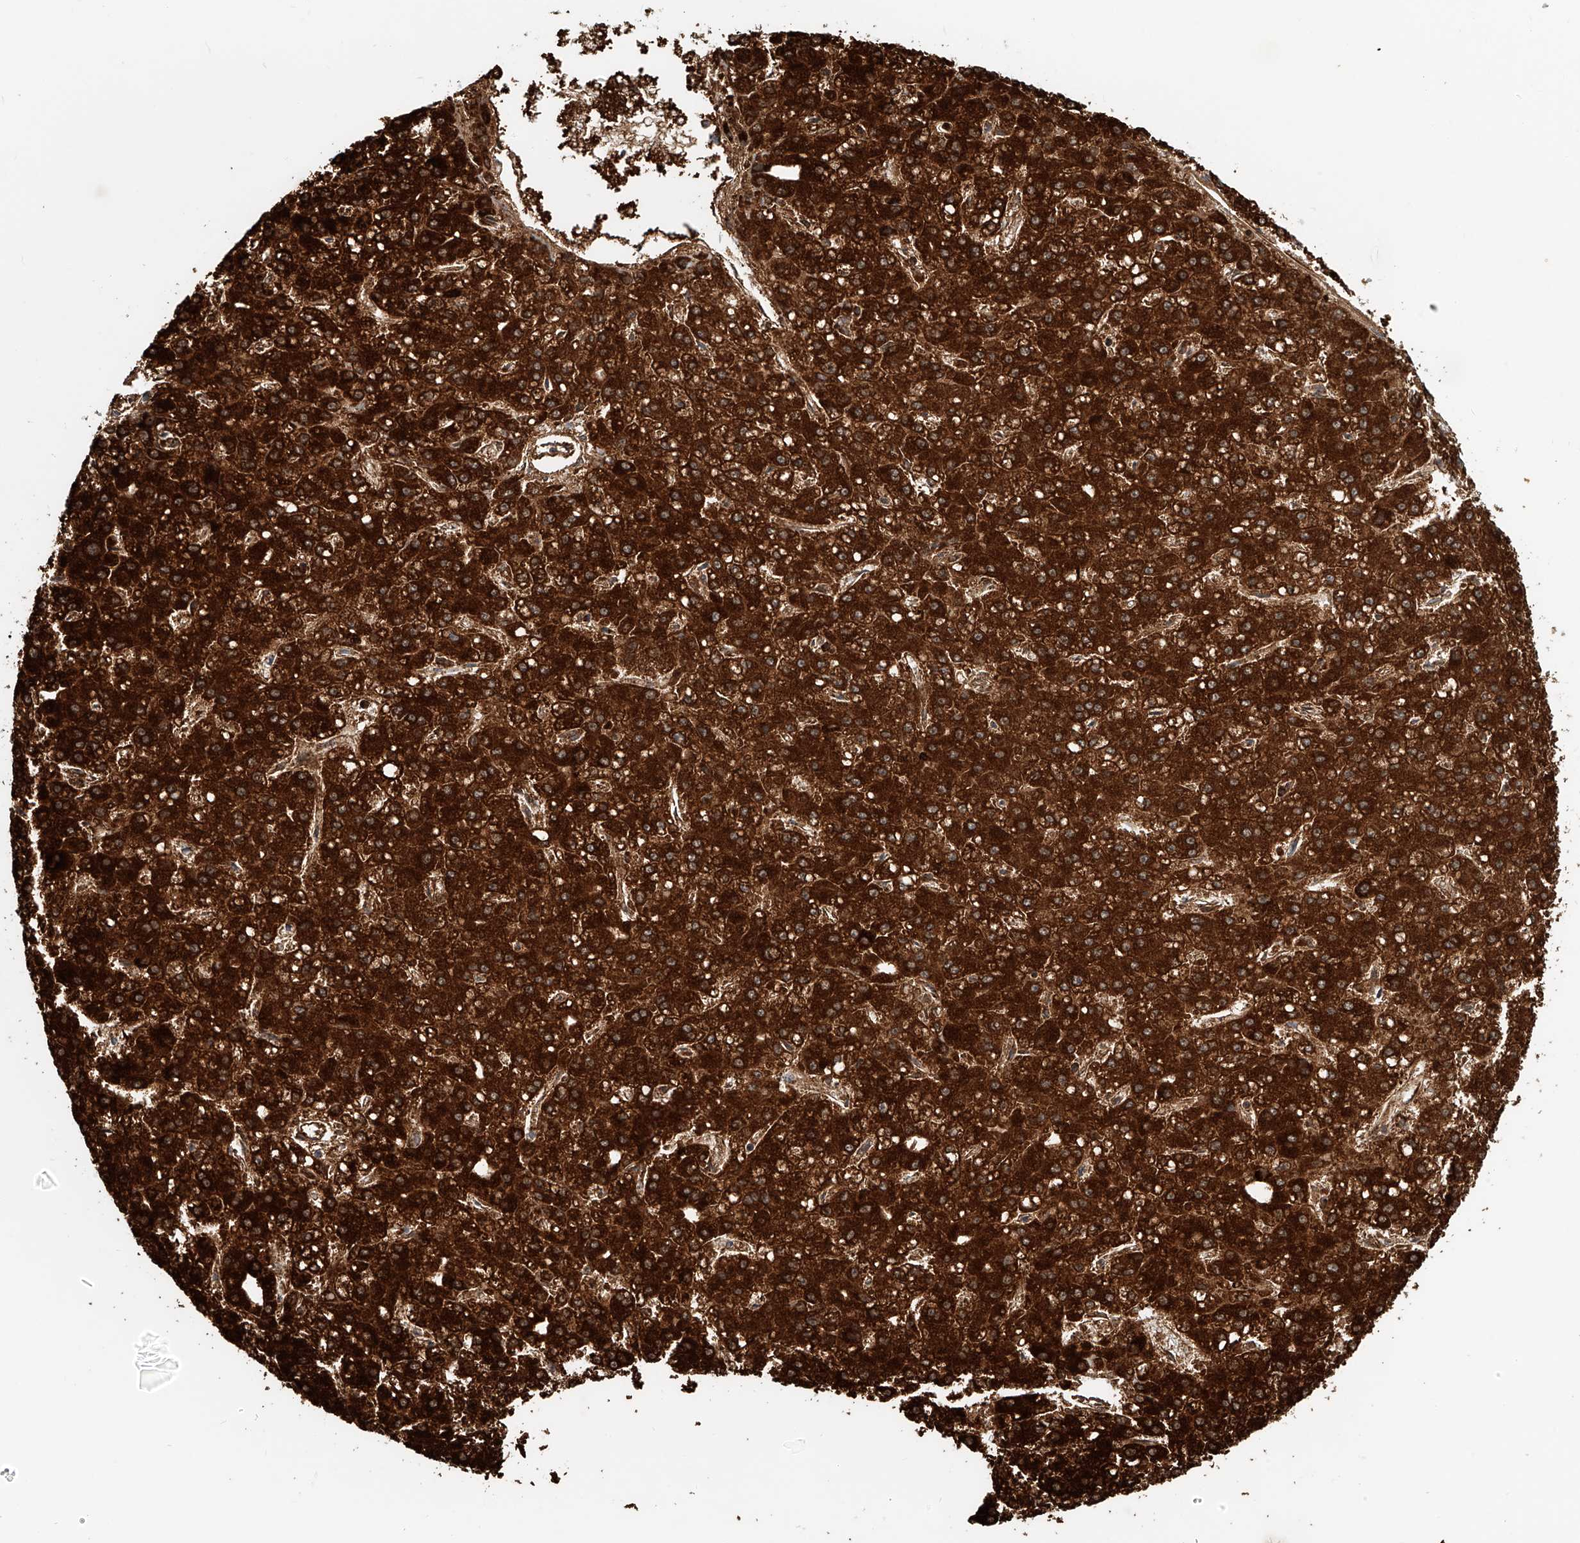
{"staining": {"intensity": "strong", "quantity": ">75%", "location": "cytoplasmic/membranous"}, "tissue": "liver cancer", "cell_type": "Tumor cells", "image_type": "cancer", "snomed": [{"axis": "morphology", "description": "Carcinoma, Hepatocellular, NOS"}, {"axis": "topography", "description": "Liver"}], "caption": "A brown stain shows strong cytoplasmic/membranous expression of a protein in hepatocellular carcinoma (liver) tumor cells.", "gene": "CARD10", "patient": {"sex": "male", "age": 67}}